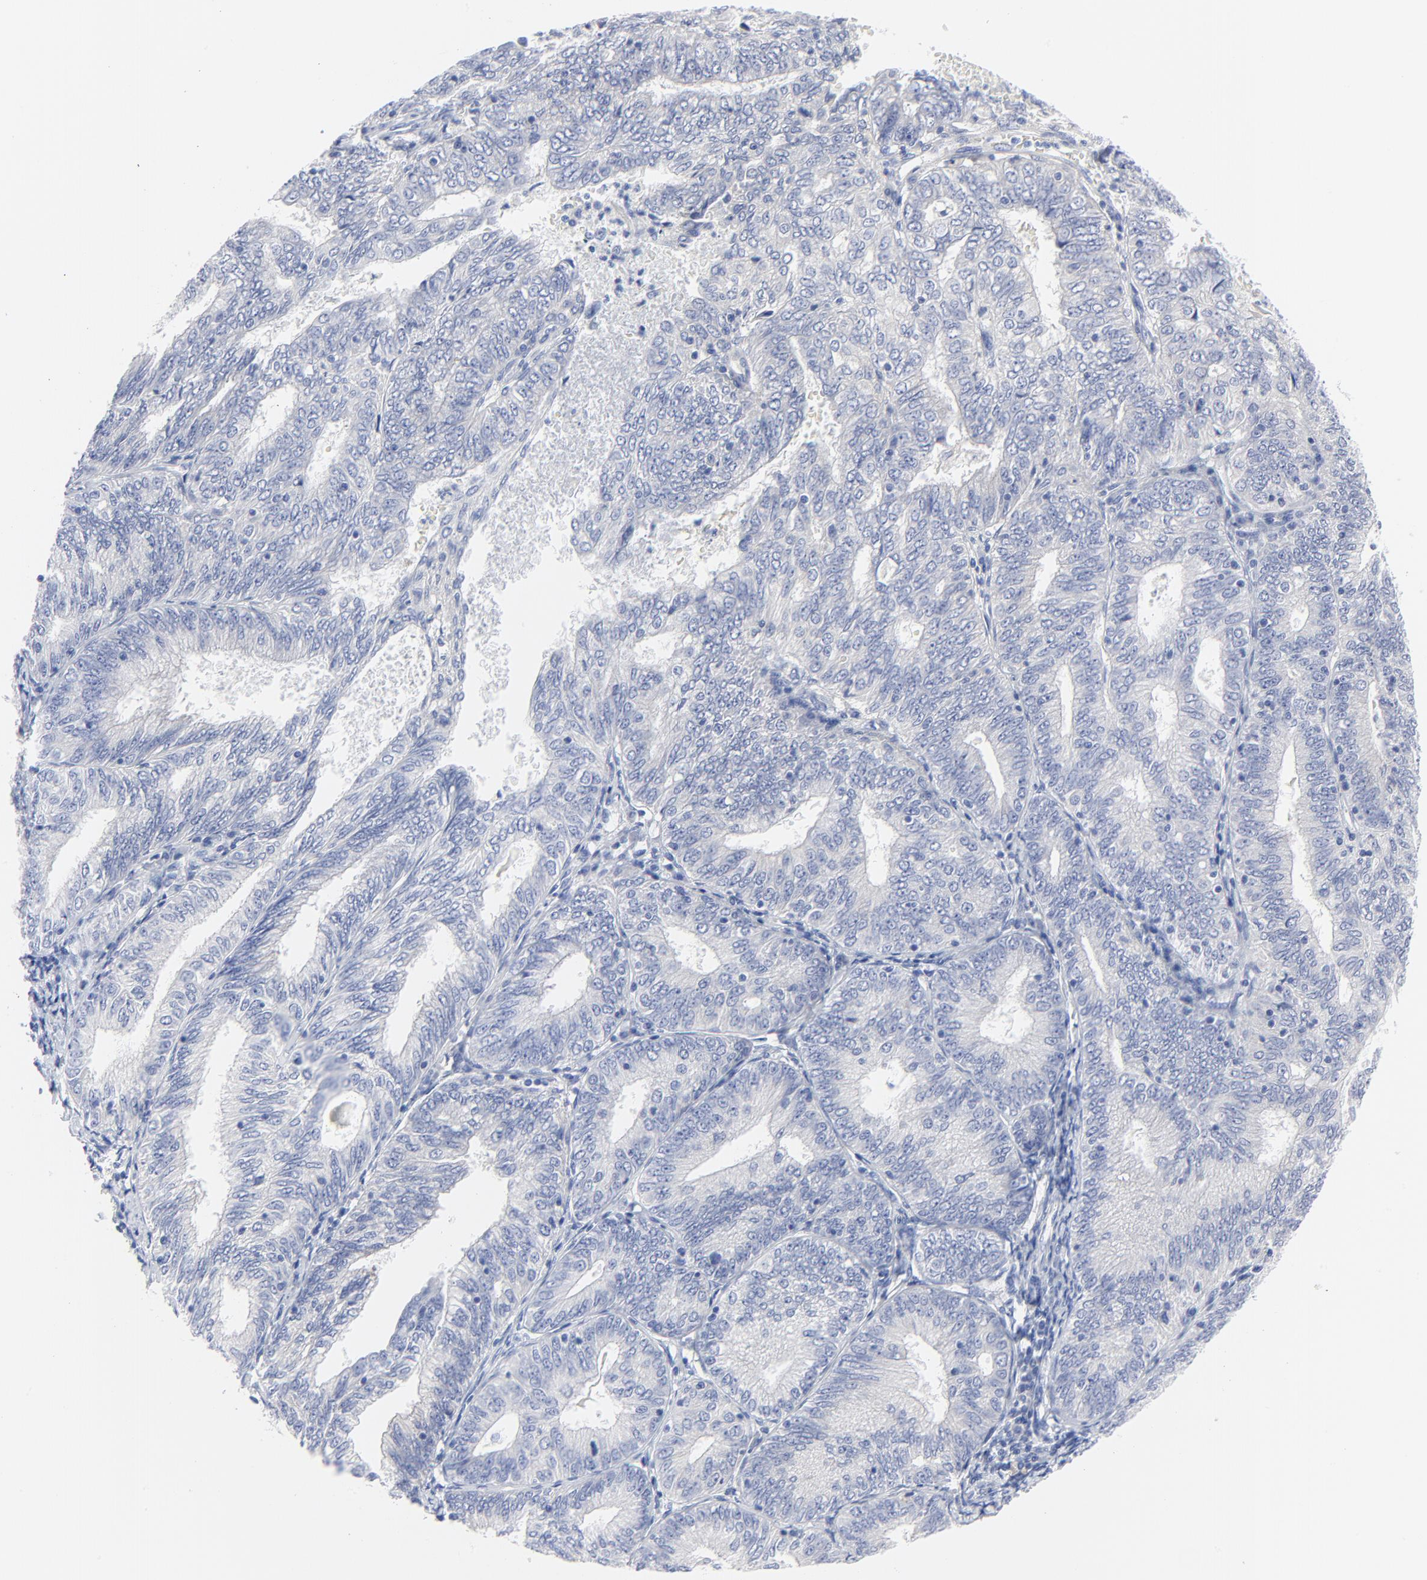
{"staining": {"intensity": "negative", "quantity": "none", "location": "none"}, "tissue": "endometrial cancer", "cell_type": "Tumor cells", "image_type": "cancer", "snomed": [{"axis": "morphology", "description": "Adenocarcinoma, NOS"}, {"axis": "topography", "description": "Endometrium"}], "caption": "Micrograph shows no protein staining in tumor cells of endometrial adenocarcinoma tissue.", "gene": "STAT2", "patient": {"sex": "female", "age": 69}}